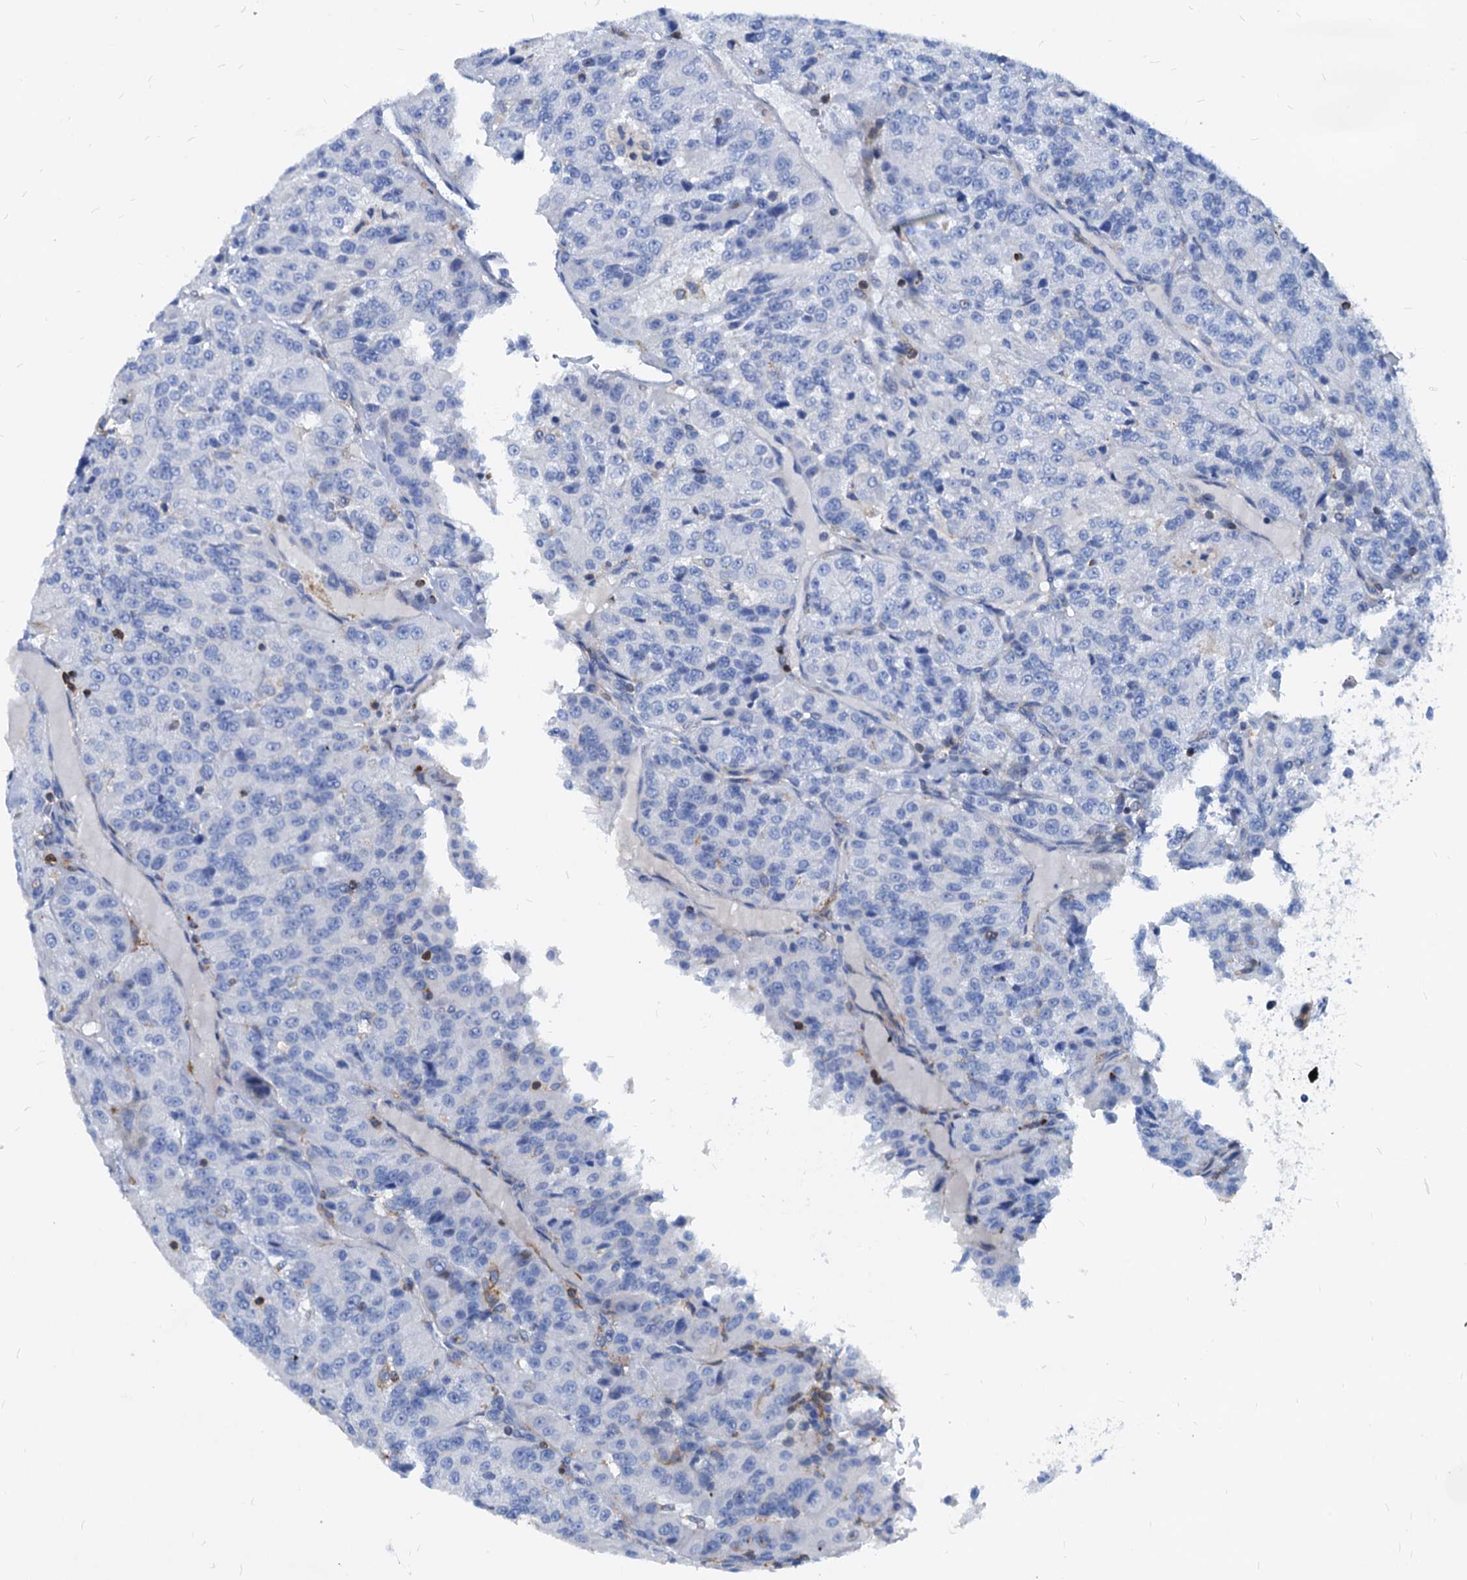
{"staining": {"intensity": "negative", "quantity": "none", "location": "none"}, "tissue": "renal cancer", "cell_type": "Tumor cells", "image_type": "cancer", "snomed": [{"axis": "morphology", "description": "Adenocarcinoma, NOS"}, {"axis": "topography", "description": "Kidney"}], "caption": "There is no significant staining in tumor cells of renal cancer (adenocarcinoma).", "gene": "LCP2", "patient": {"sex": "female", "age": 63}}